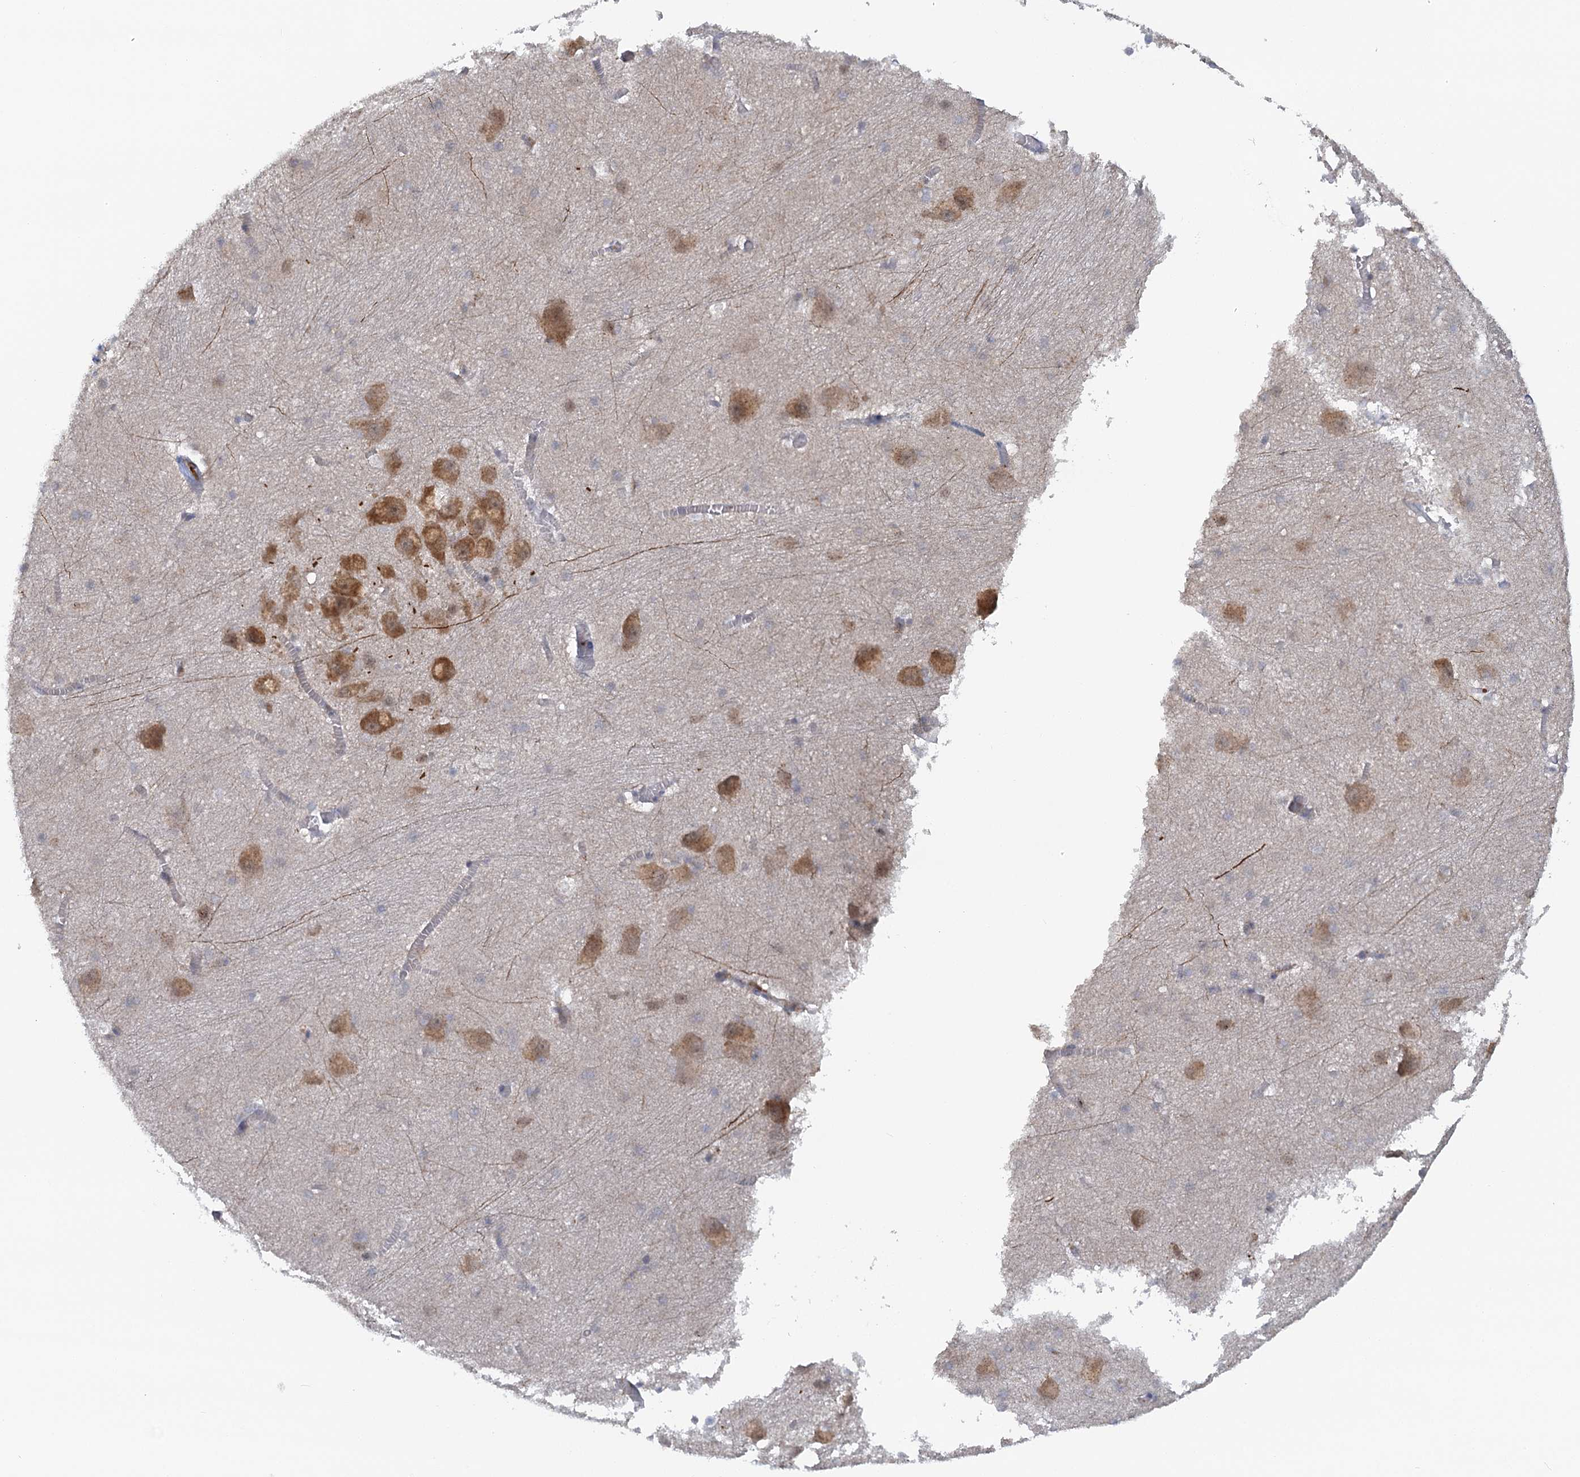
{"staining": {"intensity": "weak", "quantity": "<25%", "location": "cytoplasmic/membranous"}, "tissue": "caudate", "cell_type": "Glial cells", "image_type": "normal", "snomed": [{"axis": "morphology", "description": "Normal tissue, NOS"}, {"axis": "topography", "description": "Lateral ventricle wall"}], "caption": "Immunohistochemistry image of normal caudate: caudate stained with DAB (3,3'-diaminobenzidine) displays no significant protein positivity in glial cells.", "gene": "GPATCH11", "patient": {"sex": "male", "age": 37}}